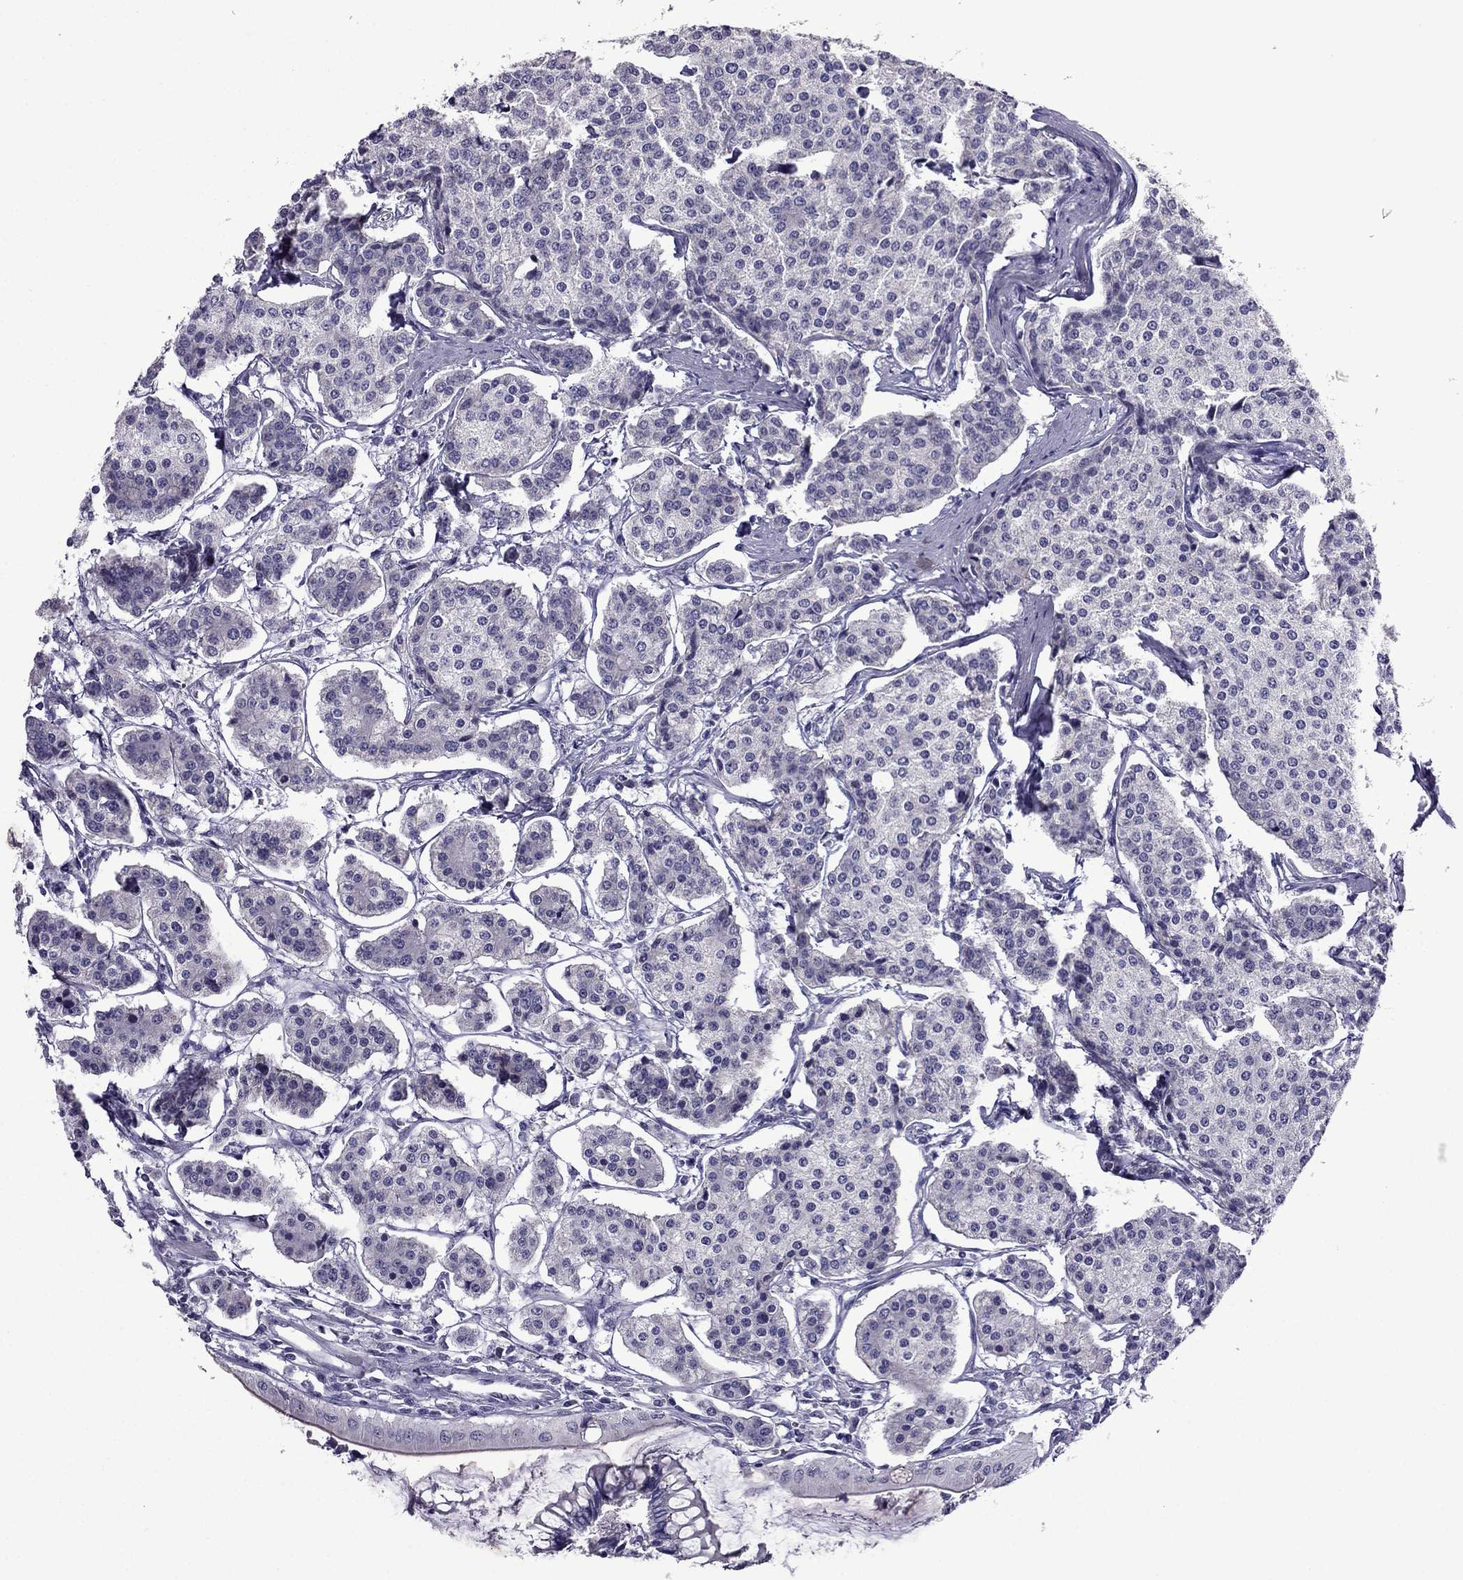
{"staining": {"intensity": "negative", "quantity": "none", "location": "none"}, "tissue": "carcinoid", "cell_type": "Tumor cells", "image_type": "cancer", "snomed": [{"axis": "morphology", "description": "Carcinoid, malignant, NOS"}, {"axis": "topography", "description": "Small intestine"}], "caption": "A high-resolution histopathology image shows immunohistochemistry staining of malignant carcinoid, which displays no significant staining in tumor cells. (DAB (3,3'-diaminobenzidine) IHC visualized using brightfield microscopy, high magnification).", "gene": "MYBPH", "patient": {"sex": "female", "age": 65}}